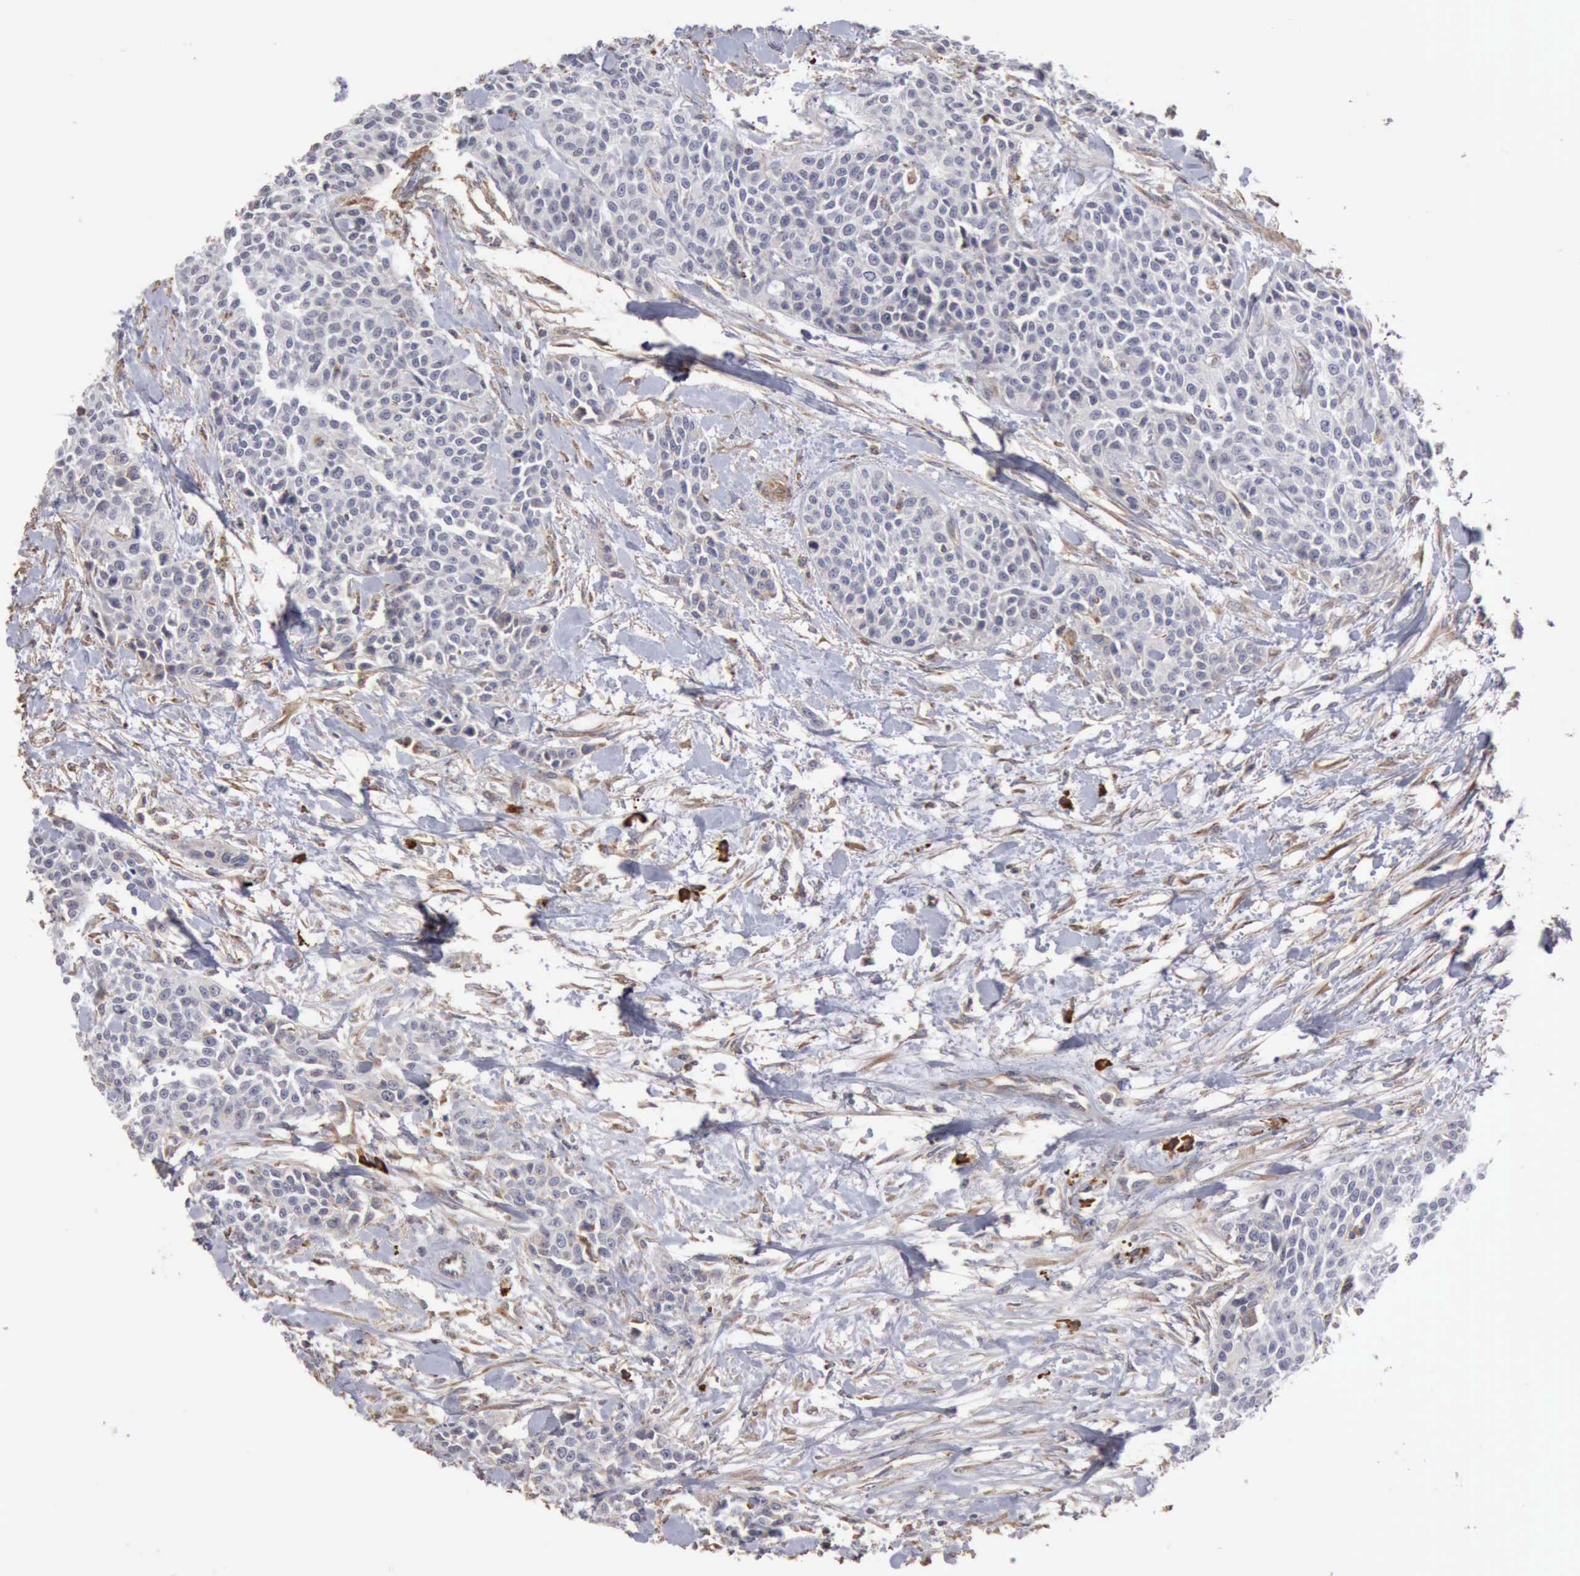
{"staining": {"intensity": "negative", "quantity": "none", "location": "none"}, "tissue": "urothelial cancer", "cell_type": "Tumor cells", "image_type": "cancer", "snomed": [{"axis": "morphology", "description": "Urothelial carcinoma, High grade"}, {"axis": "topography", "description": "Urinary bladder"}], "caption": "This is an IHC histopathology image of human urothelial cancer. There is no positivity in tumor cells.", "gene": "GPR101", "patient": {"sex": "male", "age": 56}}